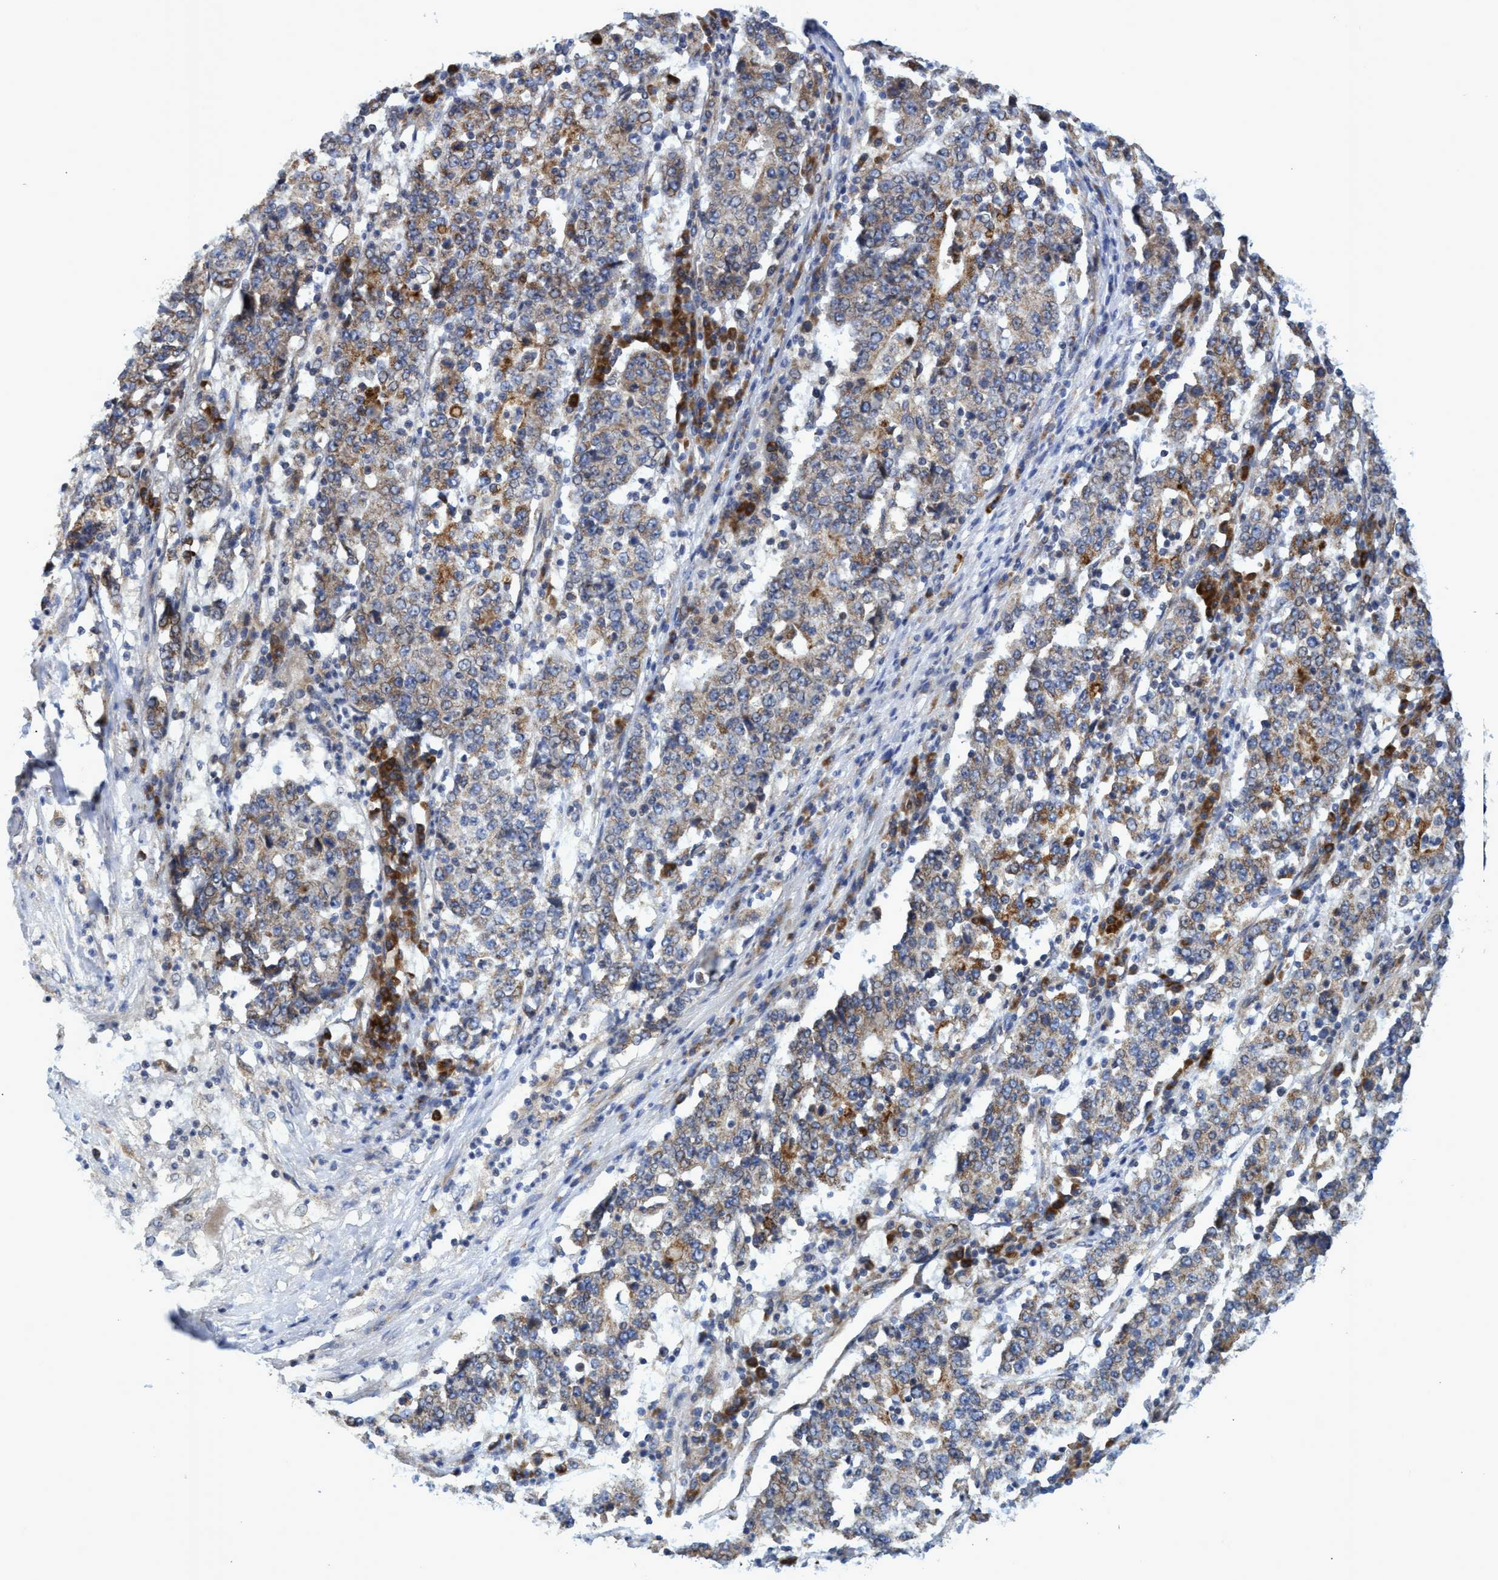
{"staining": {"intensity": "weak", "quantity": ">75%", "location": "cytoplasmic/membranous"}, "tissue": "stomach cancer", "cell_type": "Tumor cells", "image_type": "cancer", "snomed": [{"axis": "morphology", "description": "Adenocarcinoma, NOS"}, {"axis": "topography", "description": "Stomach"}], "caption": "Weak cytoplasmic/membranous expression is seen in approximately >75% of tumor cells in stomach adenocarcinoma. The staining is performed using DAB brown chromogen to label protein expression. The nuclei are counter-stained blue using hematoxylin.", "gene": "NAT16", "patient": {"sex": "male", "age": 59}}